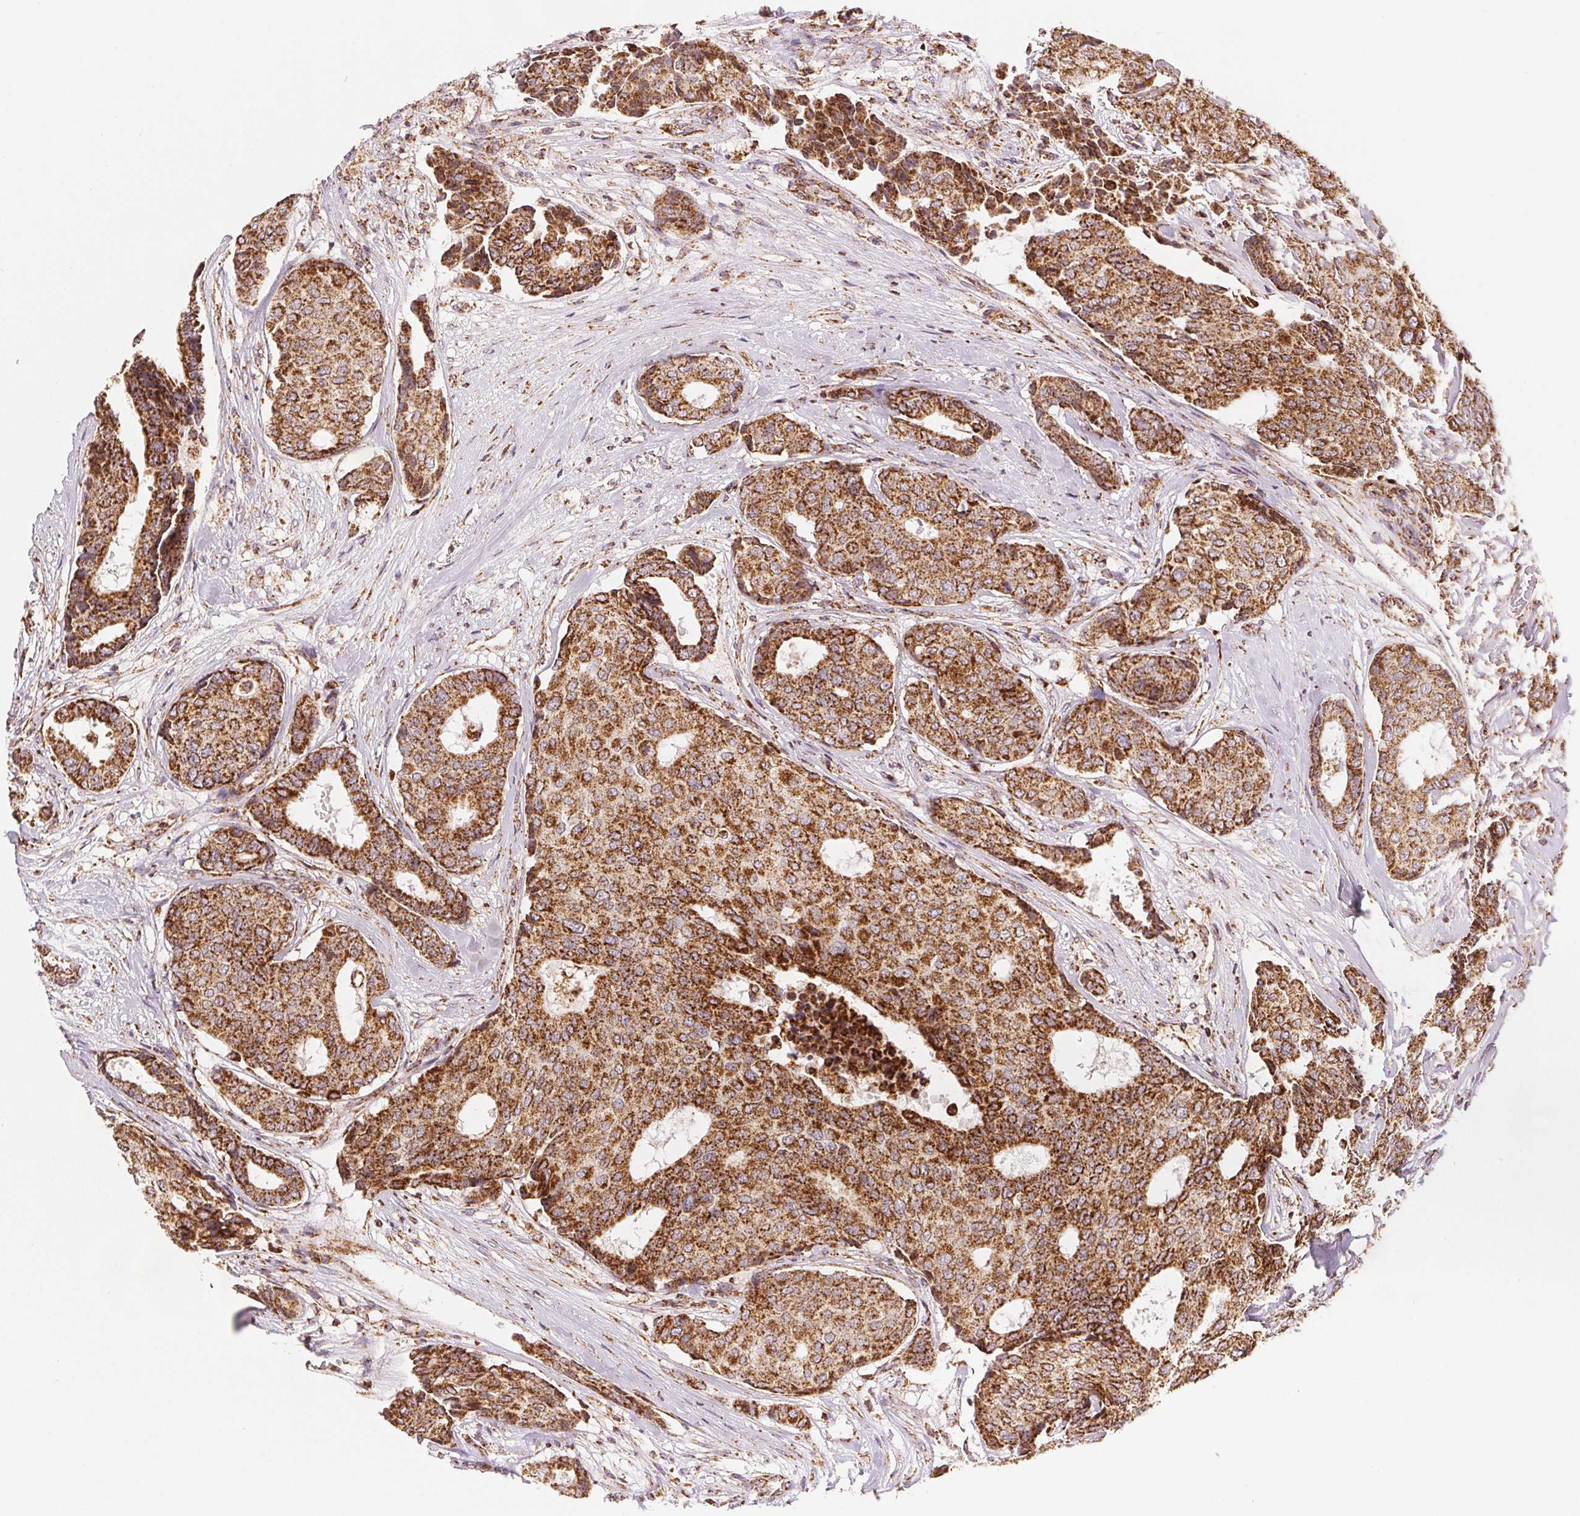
{"staining": {"intensity": "strong", "quantity": ">75%", "location": "cytoplasmic/membranous"}, "tissue": "breast cancer", "cell_type": "Tumor cells", "image_type": "cancer", "snomed": [{"axis": "morphology", "description": "Duct carcinoma"}, {"axis": "topography", "description": "Breast"}], "caption": "The immunohistochemical stain highlights strong cytoplasmic/membranous positivity in tumor cells of infiltrating ductal carcinoma (breast) tissue.", "gene": "SDHB", "patient": {"sex": "female", "age": 75}}